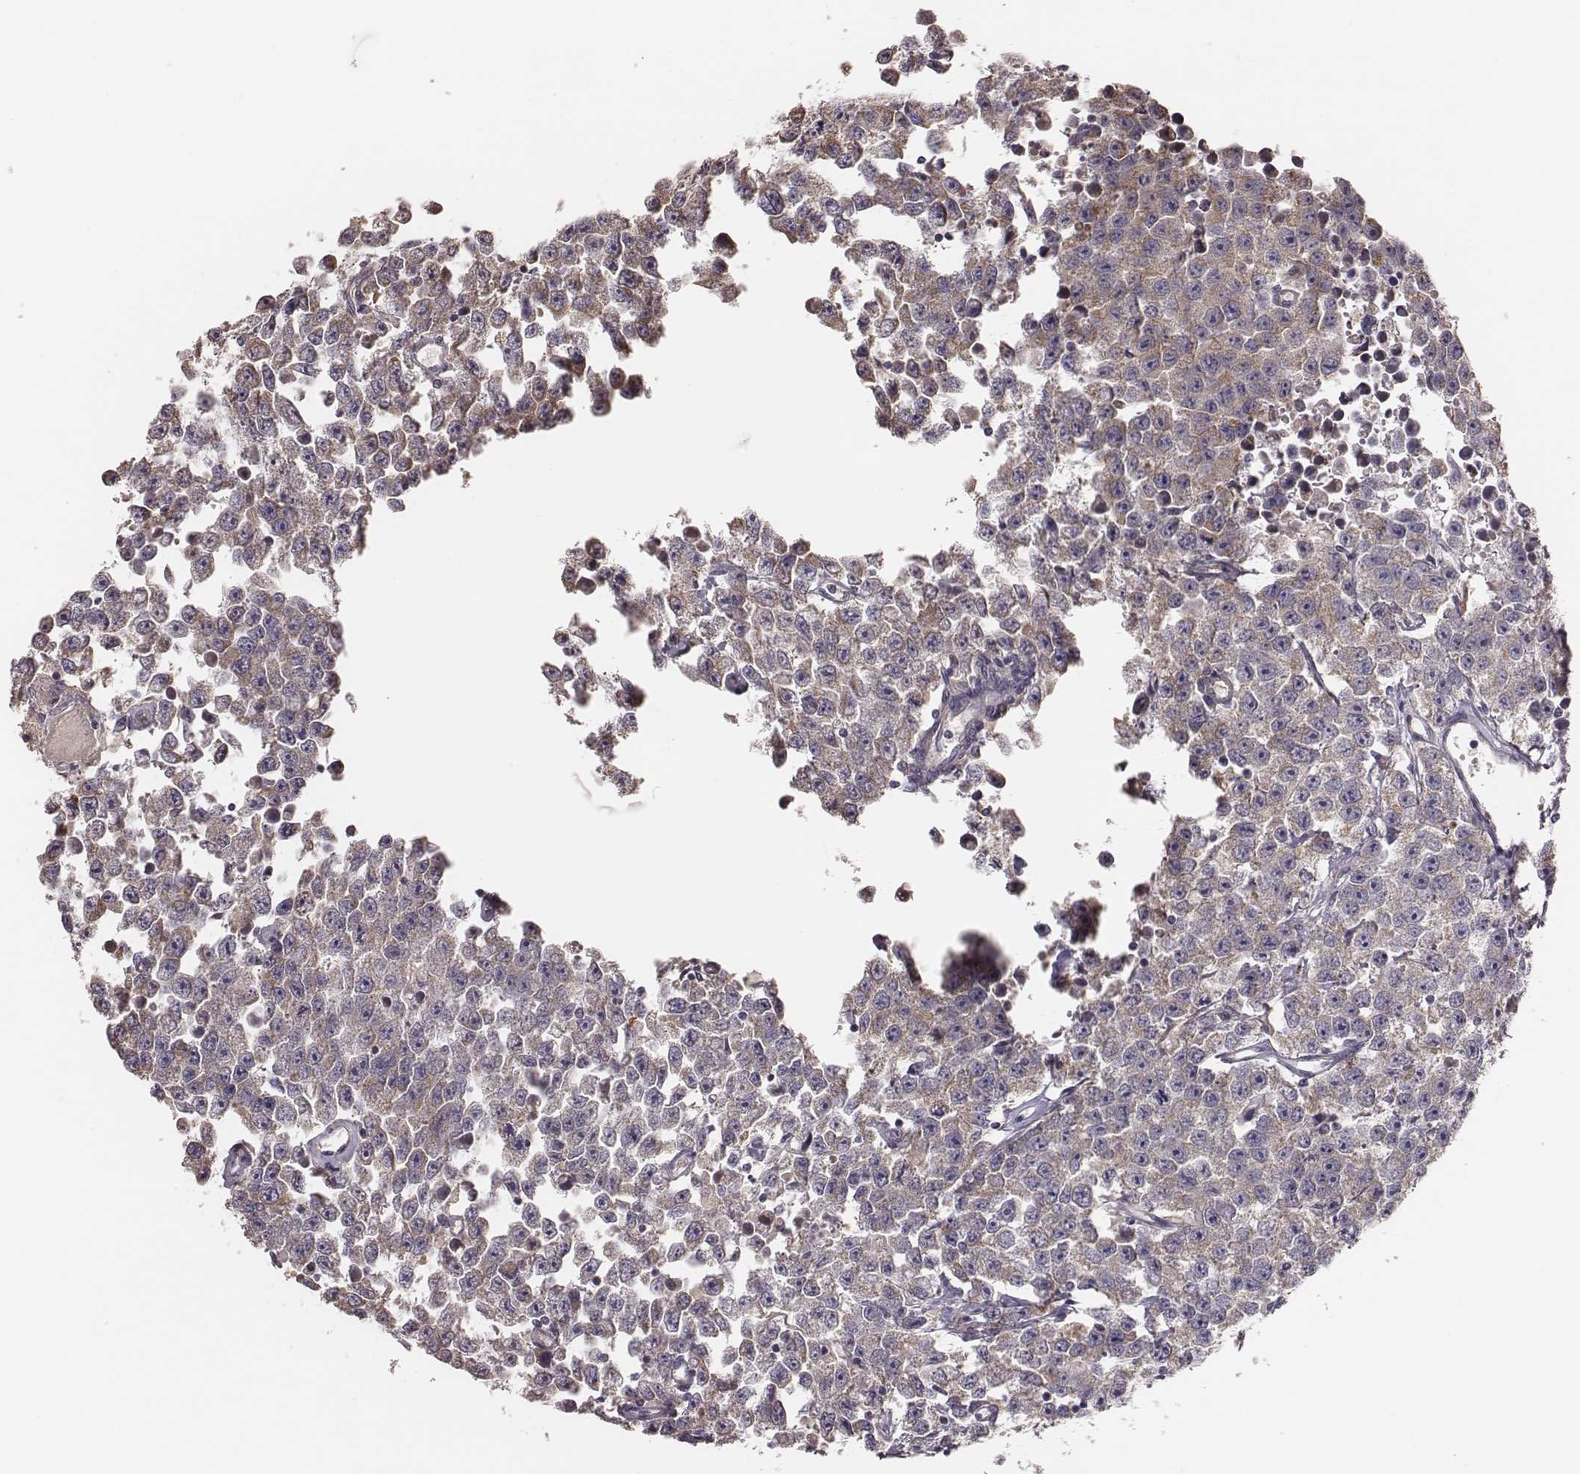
{"staining": {"intensity": "weak", "quantity": "25%-75%", "location": "cytoplasmic/membranous"}, "tissue": "testis cancer", "cell_type": "Tumor cells", "image_type": "cancer", "snomed": [{"axis": "morphology", "description": "Seminoma, NOS"}, {"axis": "topography", "description": "Testis"}], "caption": "Immunohistochemical staining of human testis cancer displays low levels of weak cytoplasmic/membranous protein staining in approximately 25%-75% of tumor cells. (DAB IHC, brown staining for protein, blue staining for nuclei).", "gene": "HAVCR1", "patient": {"sex": "male", "age": 52}}